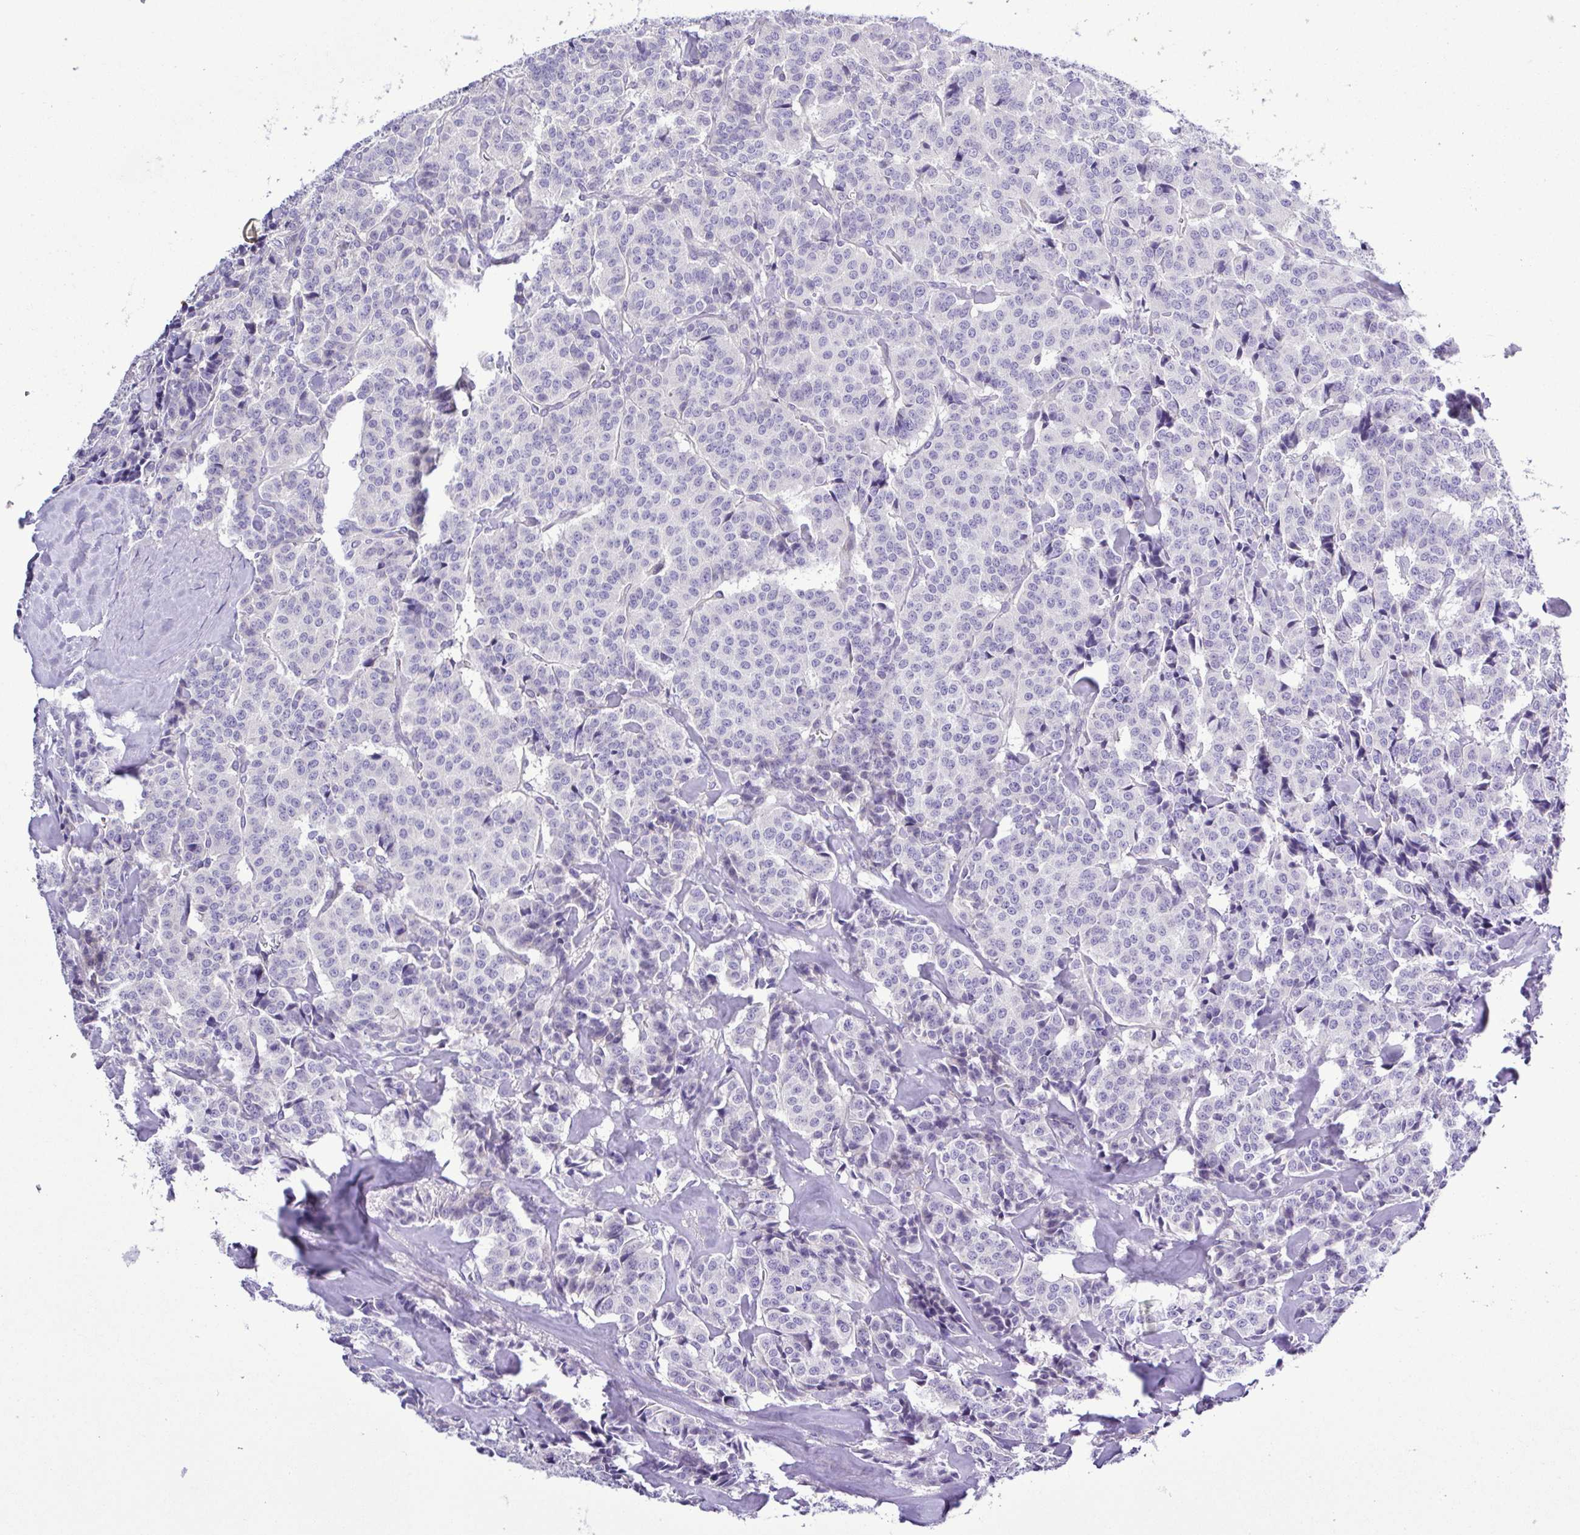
{"staining": {"intensity": "negative", "quantity": "none", "location": "none"}, "tissue": "carcinoid", "cell_type": "Tumor cells", "image_type": "cancer", "snomed": [{"axis": "morphology", "description": "Normal tissue, NOS"}, {"axis": "morphology", "description": "Carcinoid, malignant, NOS"}, {"axis": "topography", "description": "Lung"}], "caption": "Immunohistochemistry of carcinoid shows no expression in tumor cells.", "gene": "GABBR2", "patient": {"sex": "female", "age": 46}}